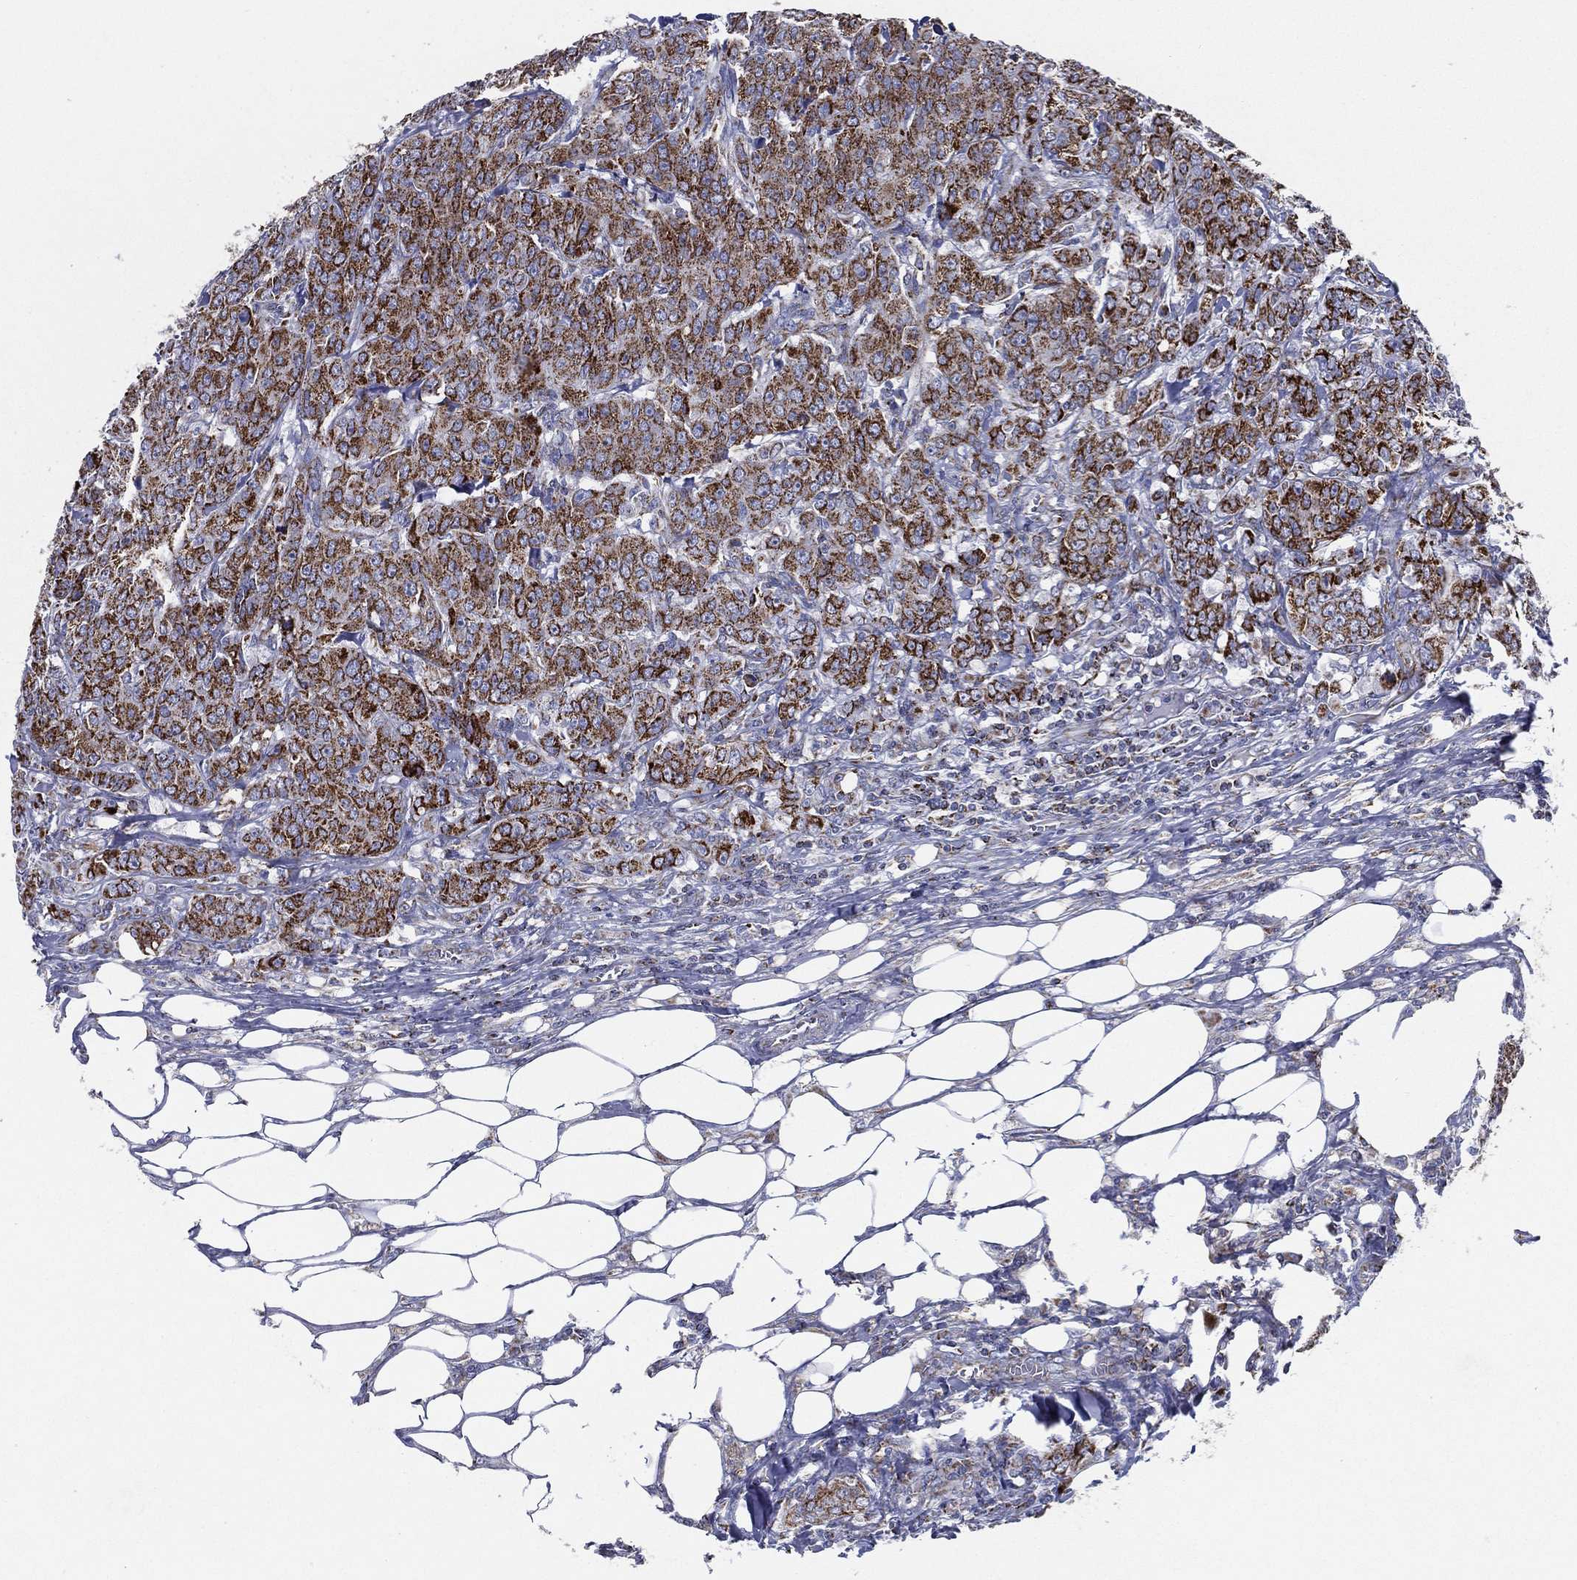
{"staining": {"intensity": "strong", "quantity": ">75%", "location": "cytoplasmic/membranous"}, "tissue": "breast cancer", "cell_type": "Tumor cells", "image_type": "cancer", "snomed": [{"axis": "morphology", "description": "Duct carcinoma"}, {"axis": "topography", "description": "Breast"}], "caption": "The micrograph shows a brown stain indicating the presence of a protein in the cytoplasmic/membranous of tumor cells in breast cancer. (DAB (3,3'-diaminobenzidine) IHC with brightfield microscopy, high magnification).", "gene": "SFXN1", "patient": {"sex": "female", "age": 43}}